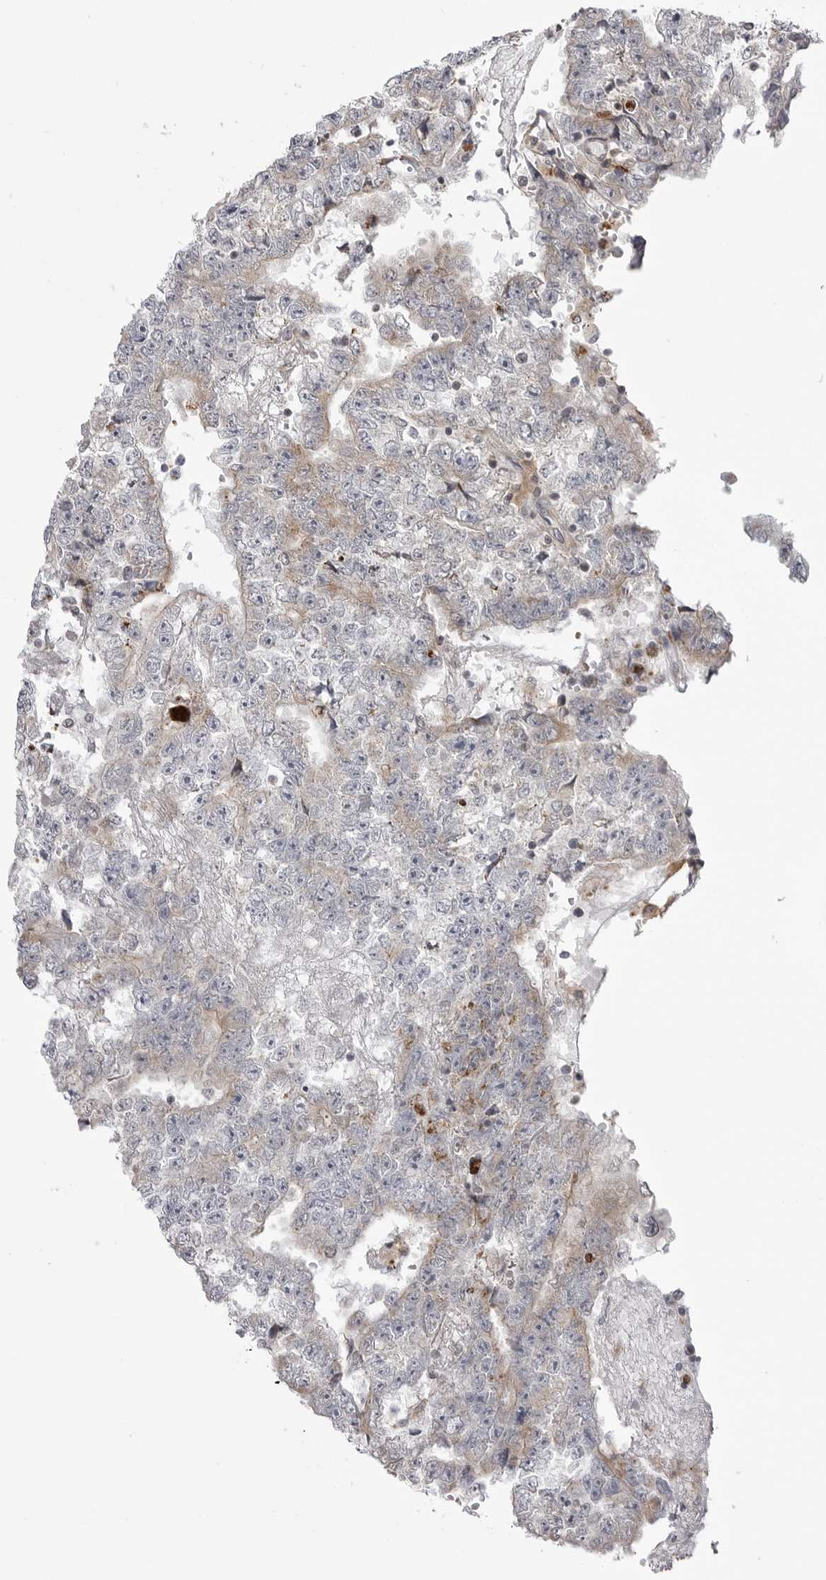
{"staining": {"intensity": "weak", "quantity": "<25%", "location": "cytoplasmic/membranous"}, "tissue": "testis cancer", "cell_type": "Tumor cells", "image_type": "cancer", "snomed": [{"axis": "morphology", "description": "Carcinoma, Embryonal, NOS"}, {"axis": "topography", "description": "Testis"}], "caption": "An IHC image of testis embryonal carcinoma is shown. There is no staining in tumor cells of testis embryonal carcinoma. The staining was performed using DAB to visualize the protein expression in brown, while the nuclei were stained in blue with hematoxylin (Magnification: 20x).", "gene": "CCDC18", "patient": {"sex": "male", "age": 25}}